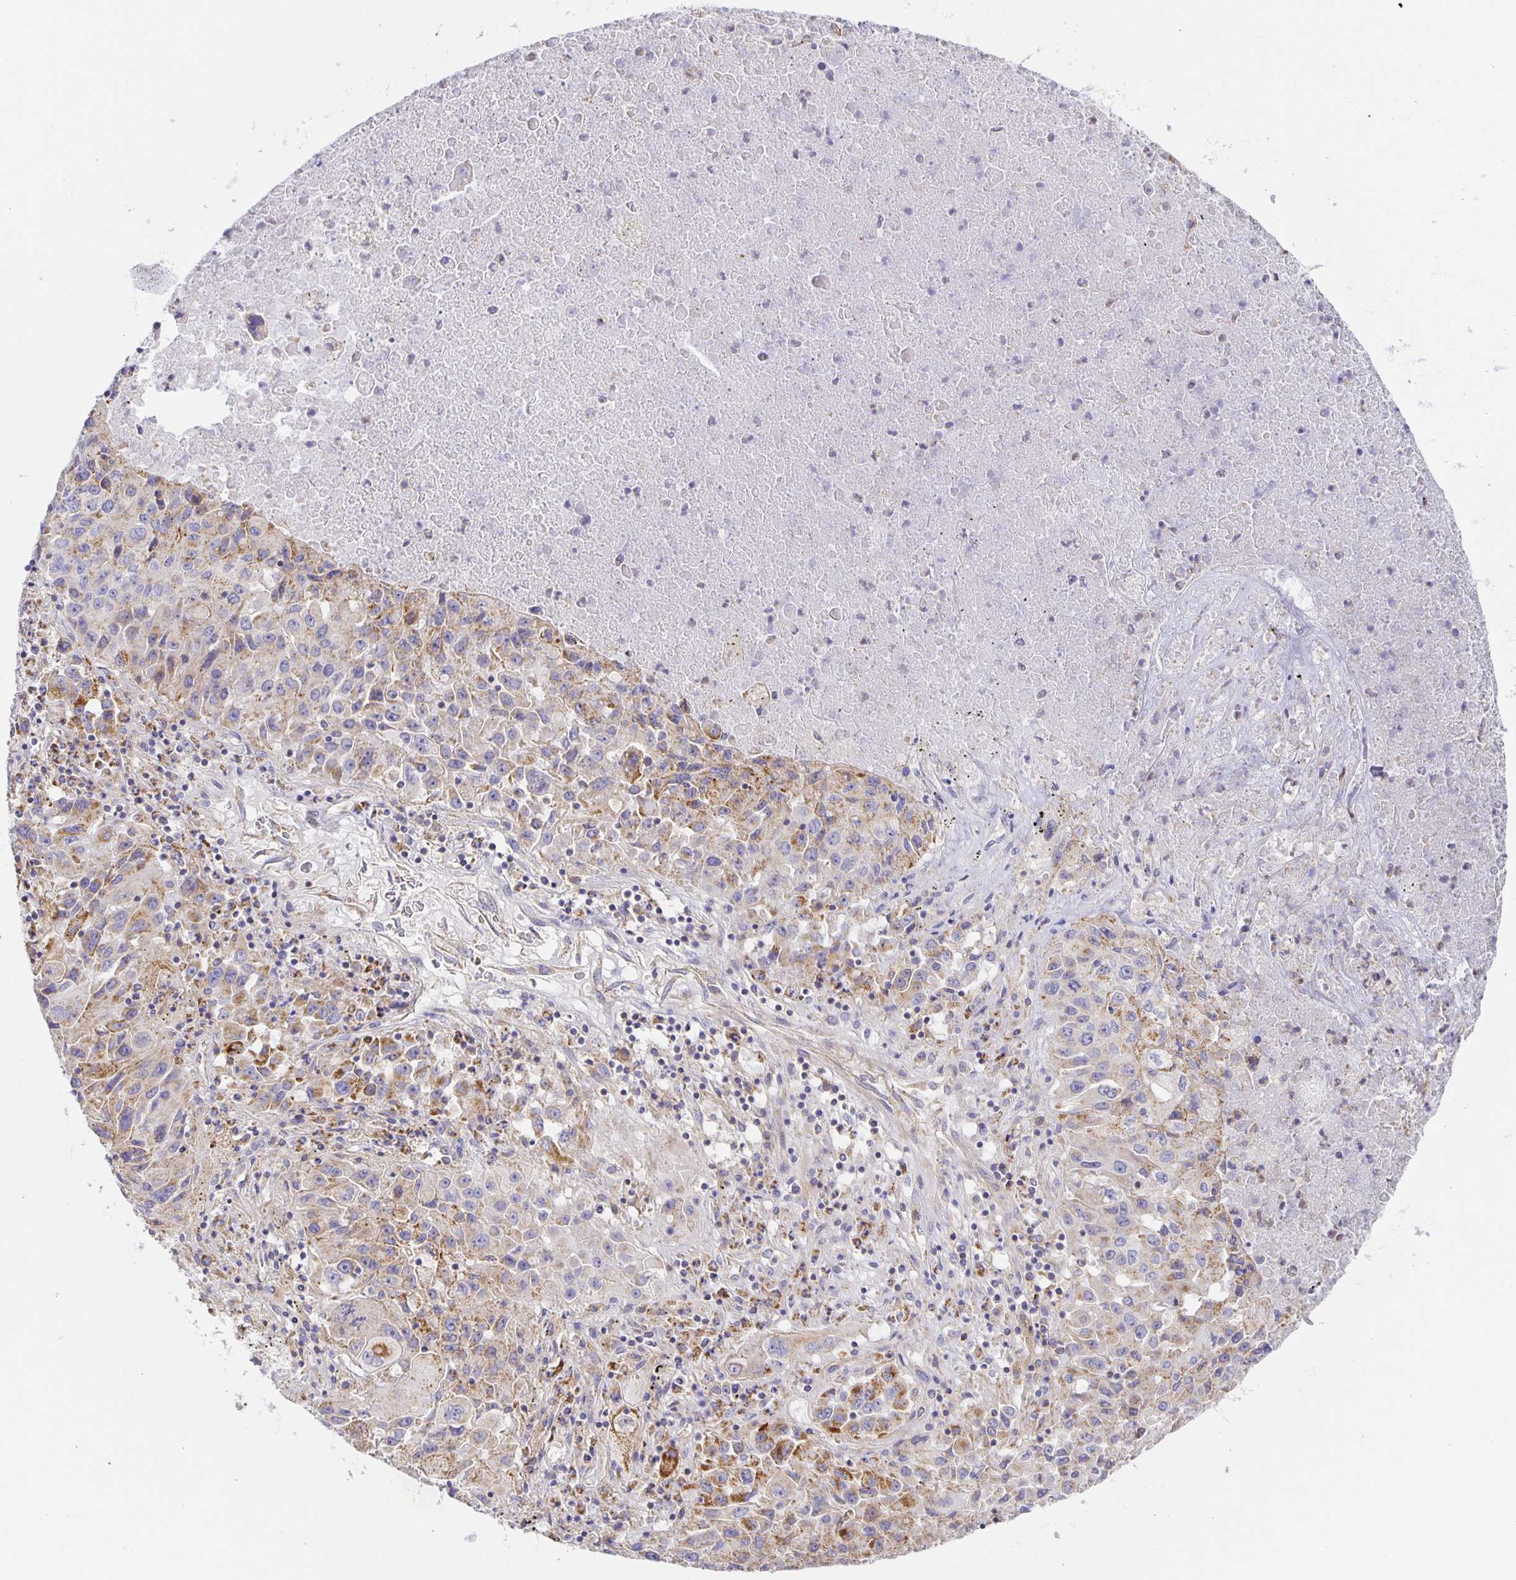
{"staining": {"intensity": "weak", "quantity": "25%-75%", "location": "cytoplasmic/membranous"}, "tissue": "lung cancer", "cell_type": "Tumor cells", "image_type": "cancer", "snomed": [{"axis": "morphology", "description": "Squamous cell carcinoma, NOS"}, {"axis": "topography", "description": "Lung"}], "caption": "IHC micrograph of human lung cancer (squamous cell carcinoma) stained for a protein (brown), which exhibits low levels of weak cytoplasmic/membranous positivity in approximately 25%-75% of tumor cells.", "gene": "FLRT3", "patient": {"sex": "male", "age": 63}}